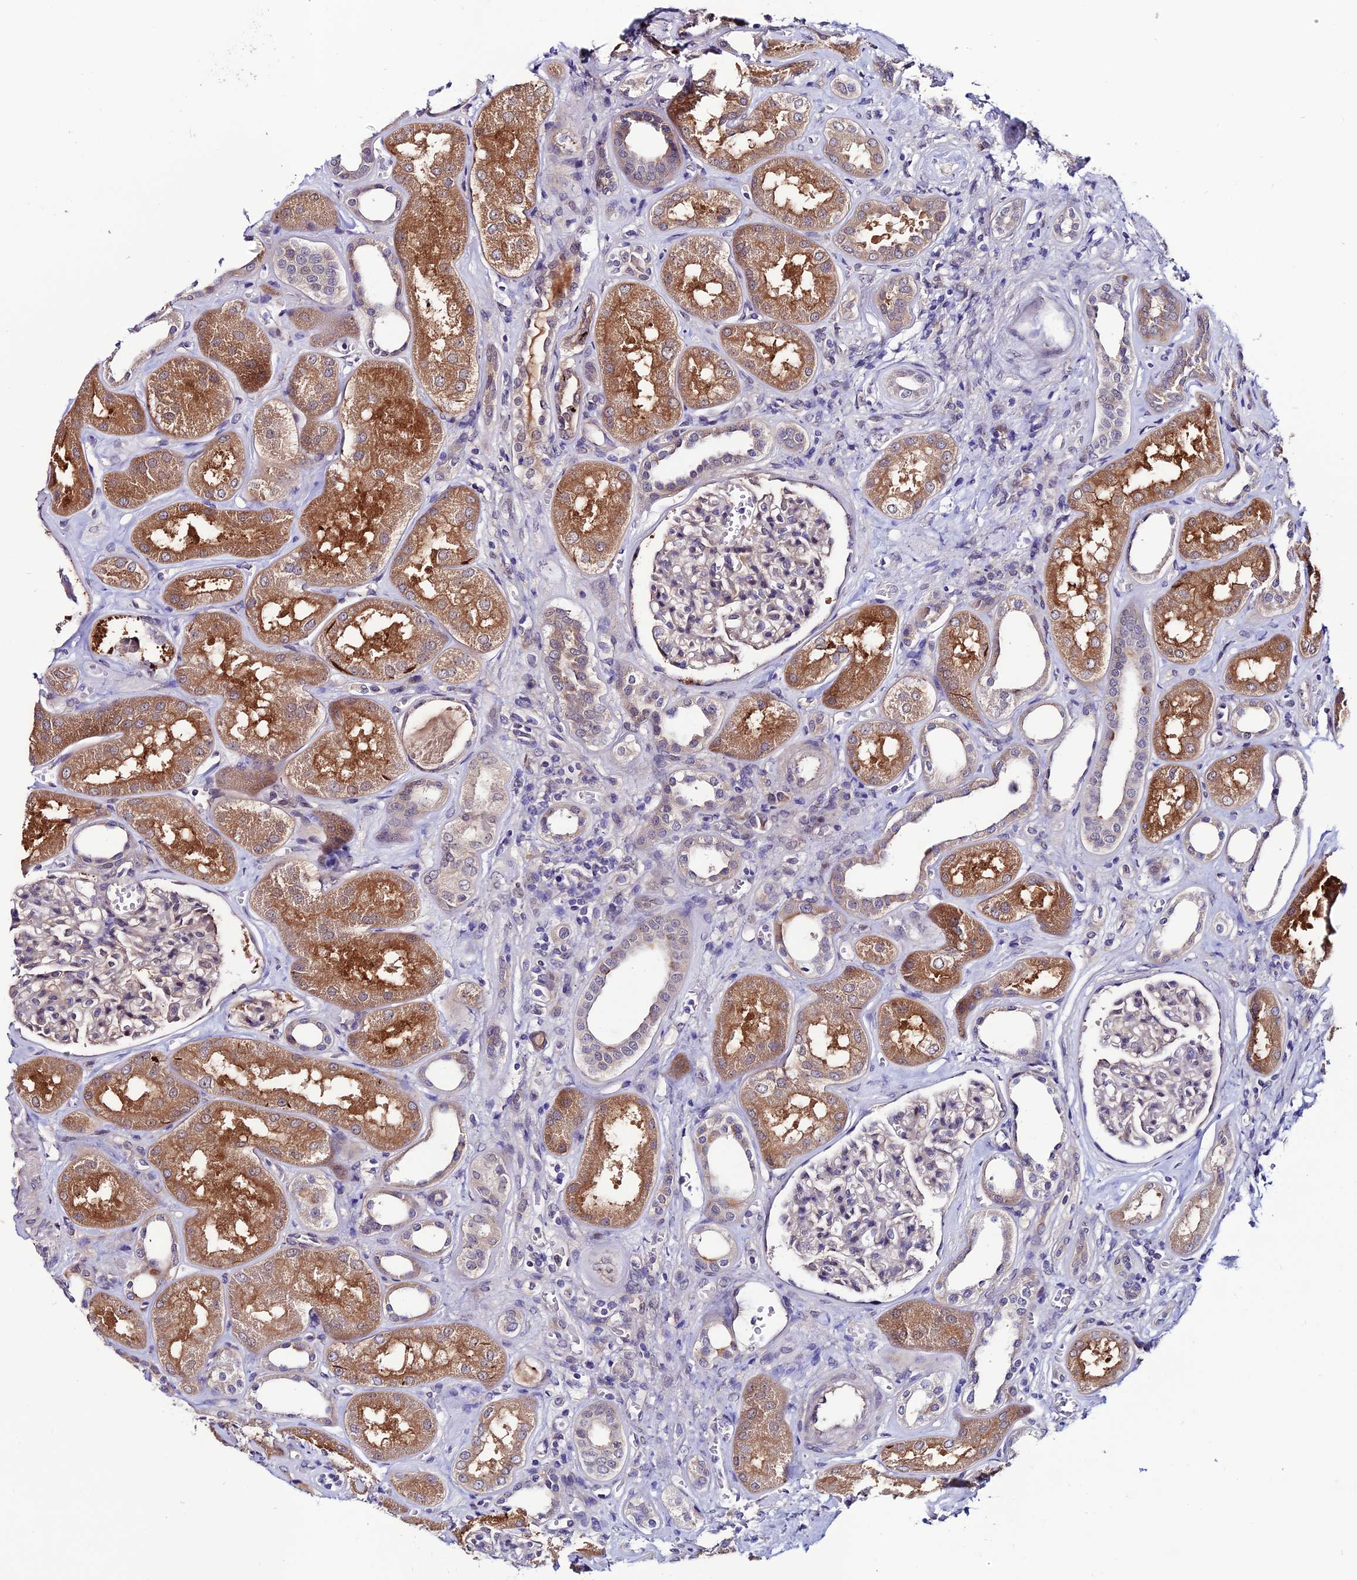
{"staining": {"intensity": "negative", "quantity": "none", "location": "none"}, "tissue": "kidney", "cell_type": "Cells in glomeruli", "image_type": "normal", "snomed": [{"axis": "morphology", "description": "Normal tissue, NOS"}, {"axis": "morphology", "description": "Adenocarcinoma, NOS"}, {"axis": "topography", "description": "Kidney"}], "caption": "Benign kidney was stained to show a protein in brown. There is no significant staining in cells in glomeruli. (DAB immunohistochemistry visualized using brightfield microscopy, high magnification).", "gene": "FZD8", "patient": {"sex": "female", "age": 68}}